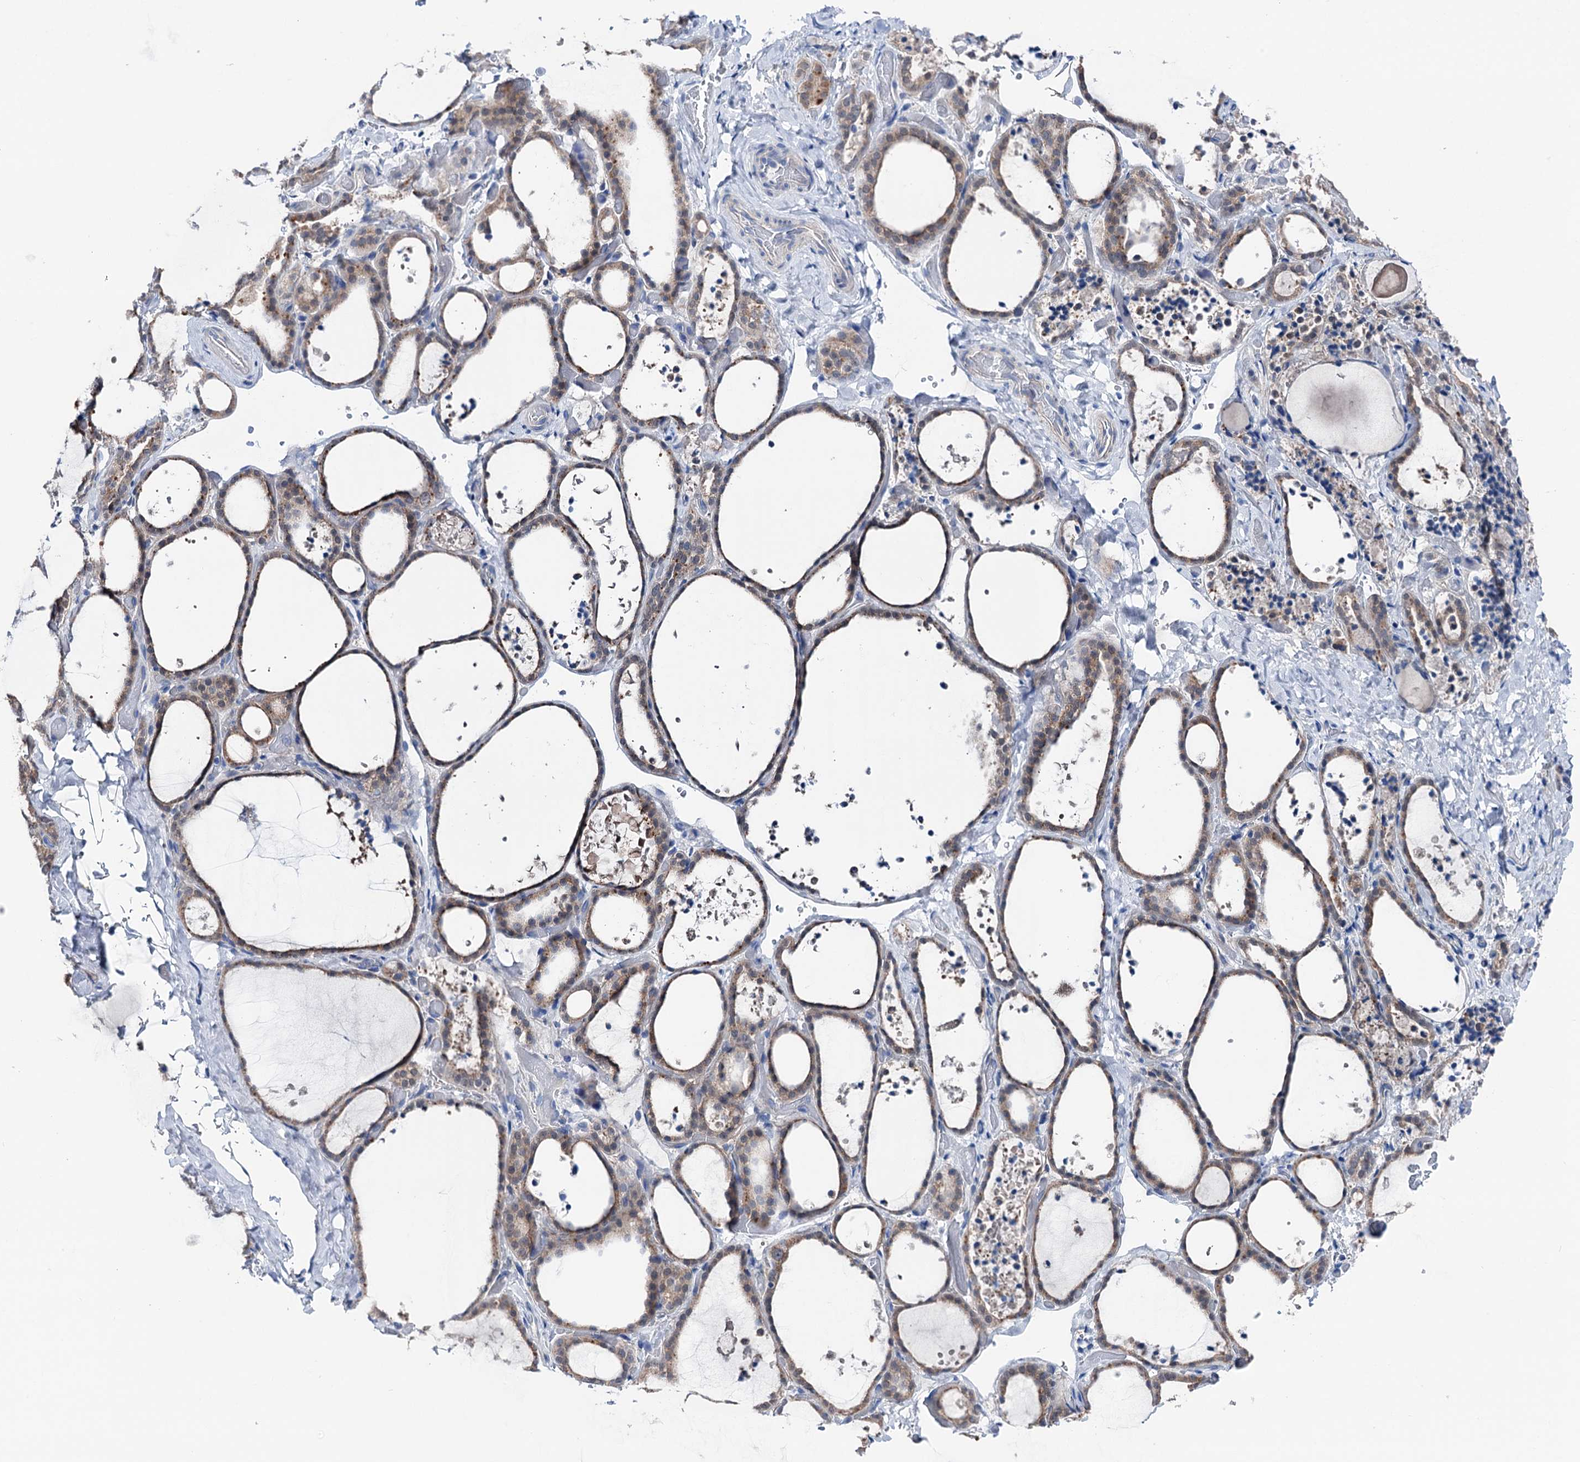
{"staining": {"intensity": "weak", "quantity": "25%-75%", "location": "cytoplasmic/membranous"}, "tissue": "thyroid gland", "cell_type": "Glandular cells", "image_type": "normal", "snomed": [{"axis": "morphology", "description": "Normal tissue, NOS"}, {"axis": "topography", "description": "Thyroid gland"}], "caption": "DAB immunohistochemical staining of benign thyroid gland displays weak cytoplasmic/membranous protein expression in about 25%-75% of glandular cells. (DAB (3,3'-diaminobenzidine) IHC with brightfield microscopy, high magnification).", "gene": "SHROOM1", "patient": {"sex": "female", "age": 44}}